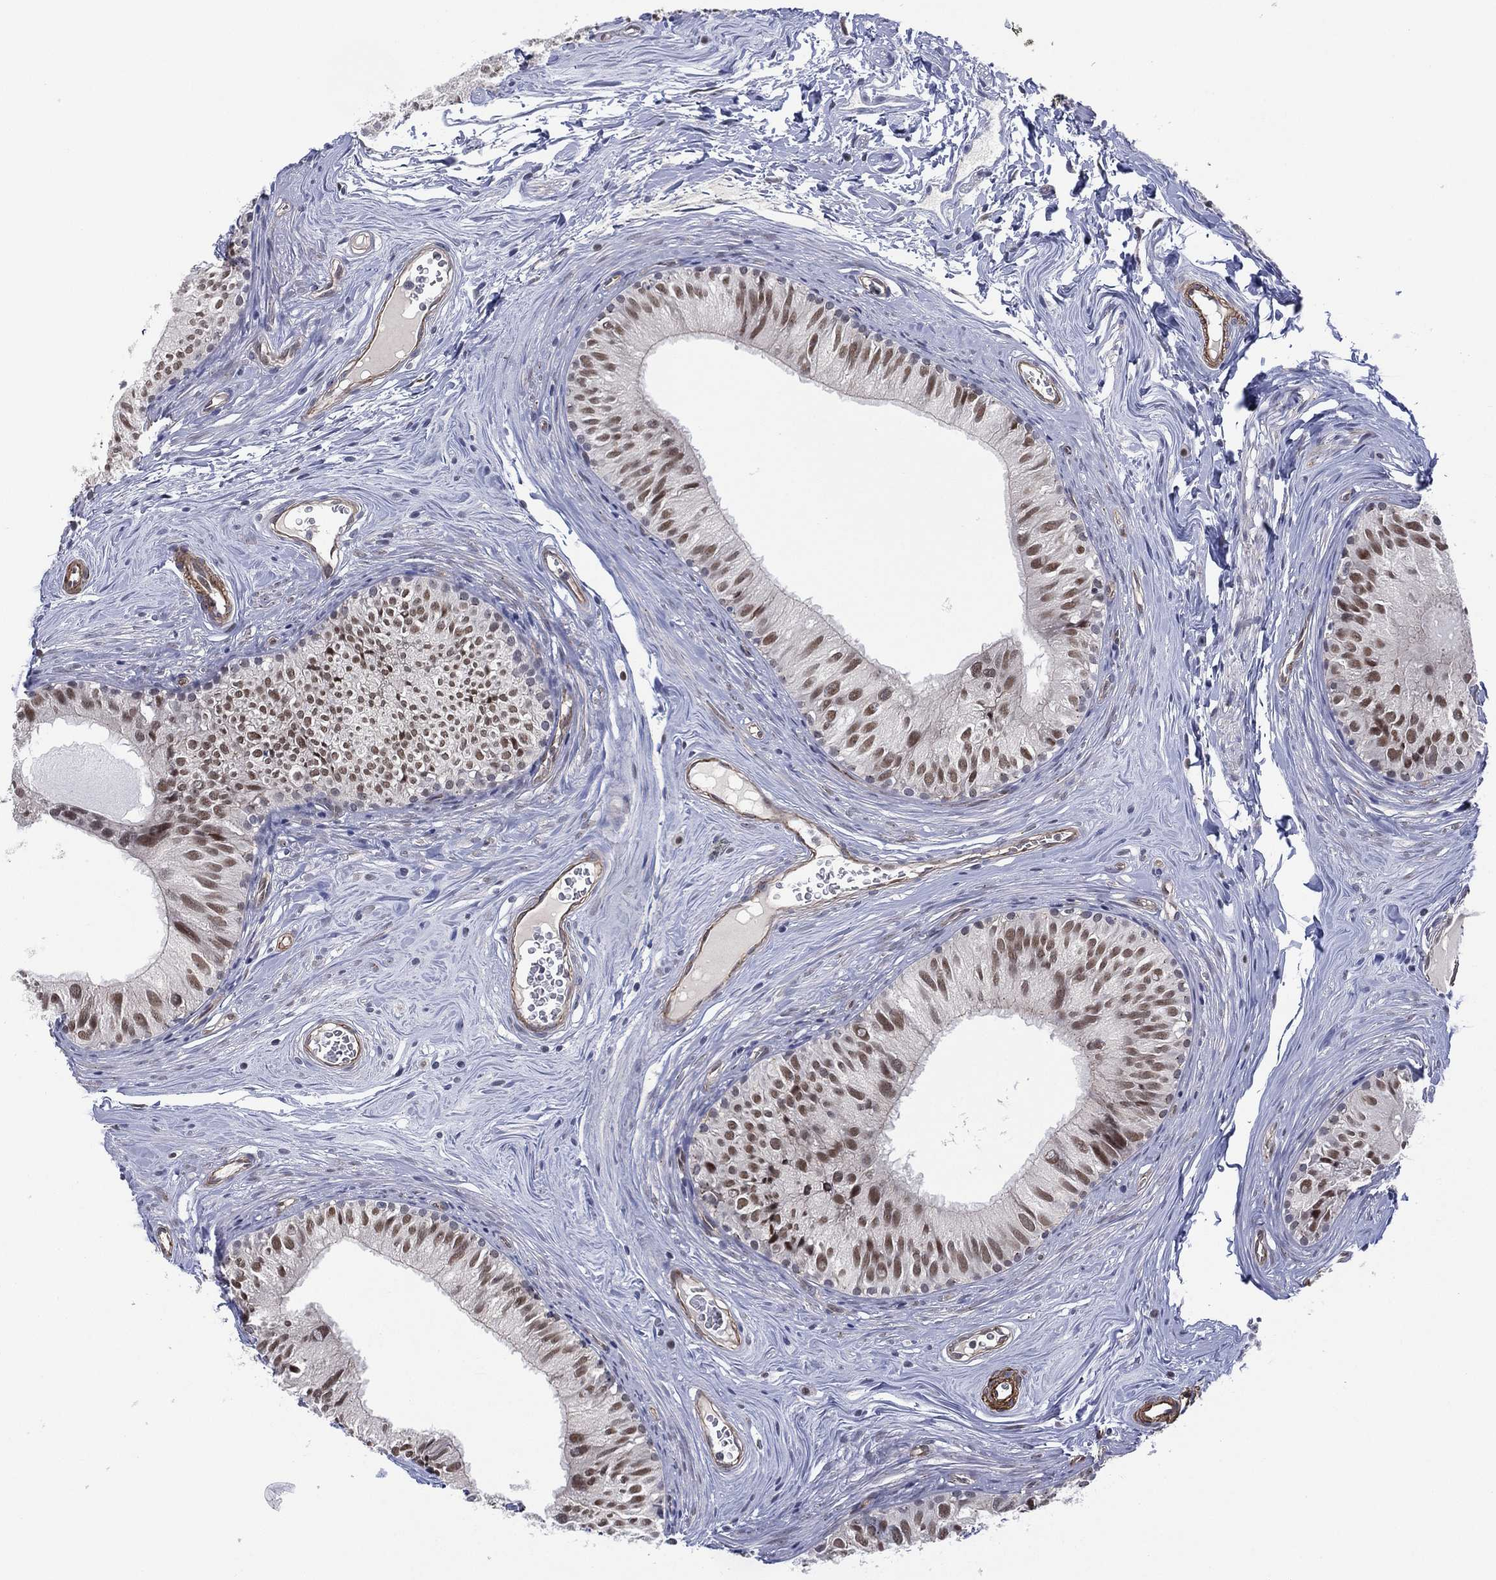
{"staining": {"intensity": "moderate", "quantity": "25%-75%", "location": "nuclear"}, "tissue": "epididymis", "cell_type": "Glandular cells", "image_type": "normal", "snomed": [{"axis": "morphology", "description": "Normal tissue, NOS"}, {"axis": "topography", "description": "Epididymis"}], "caption": "The immunohistochemical stain shows moderate nuclear positivity in glandular cells of normal epididymis. (Brightfield microscopy of DAB IHC at high magnification).", "gene": "GSE1", "patient": {"sex": "male", "age": 52}}